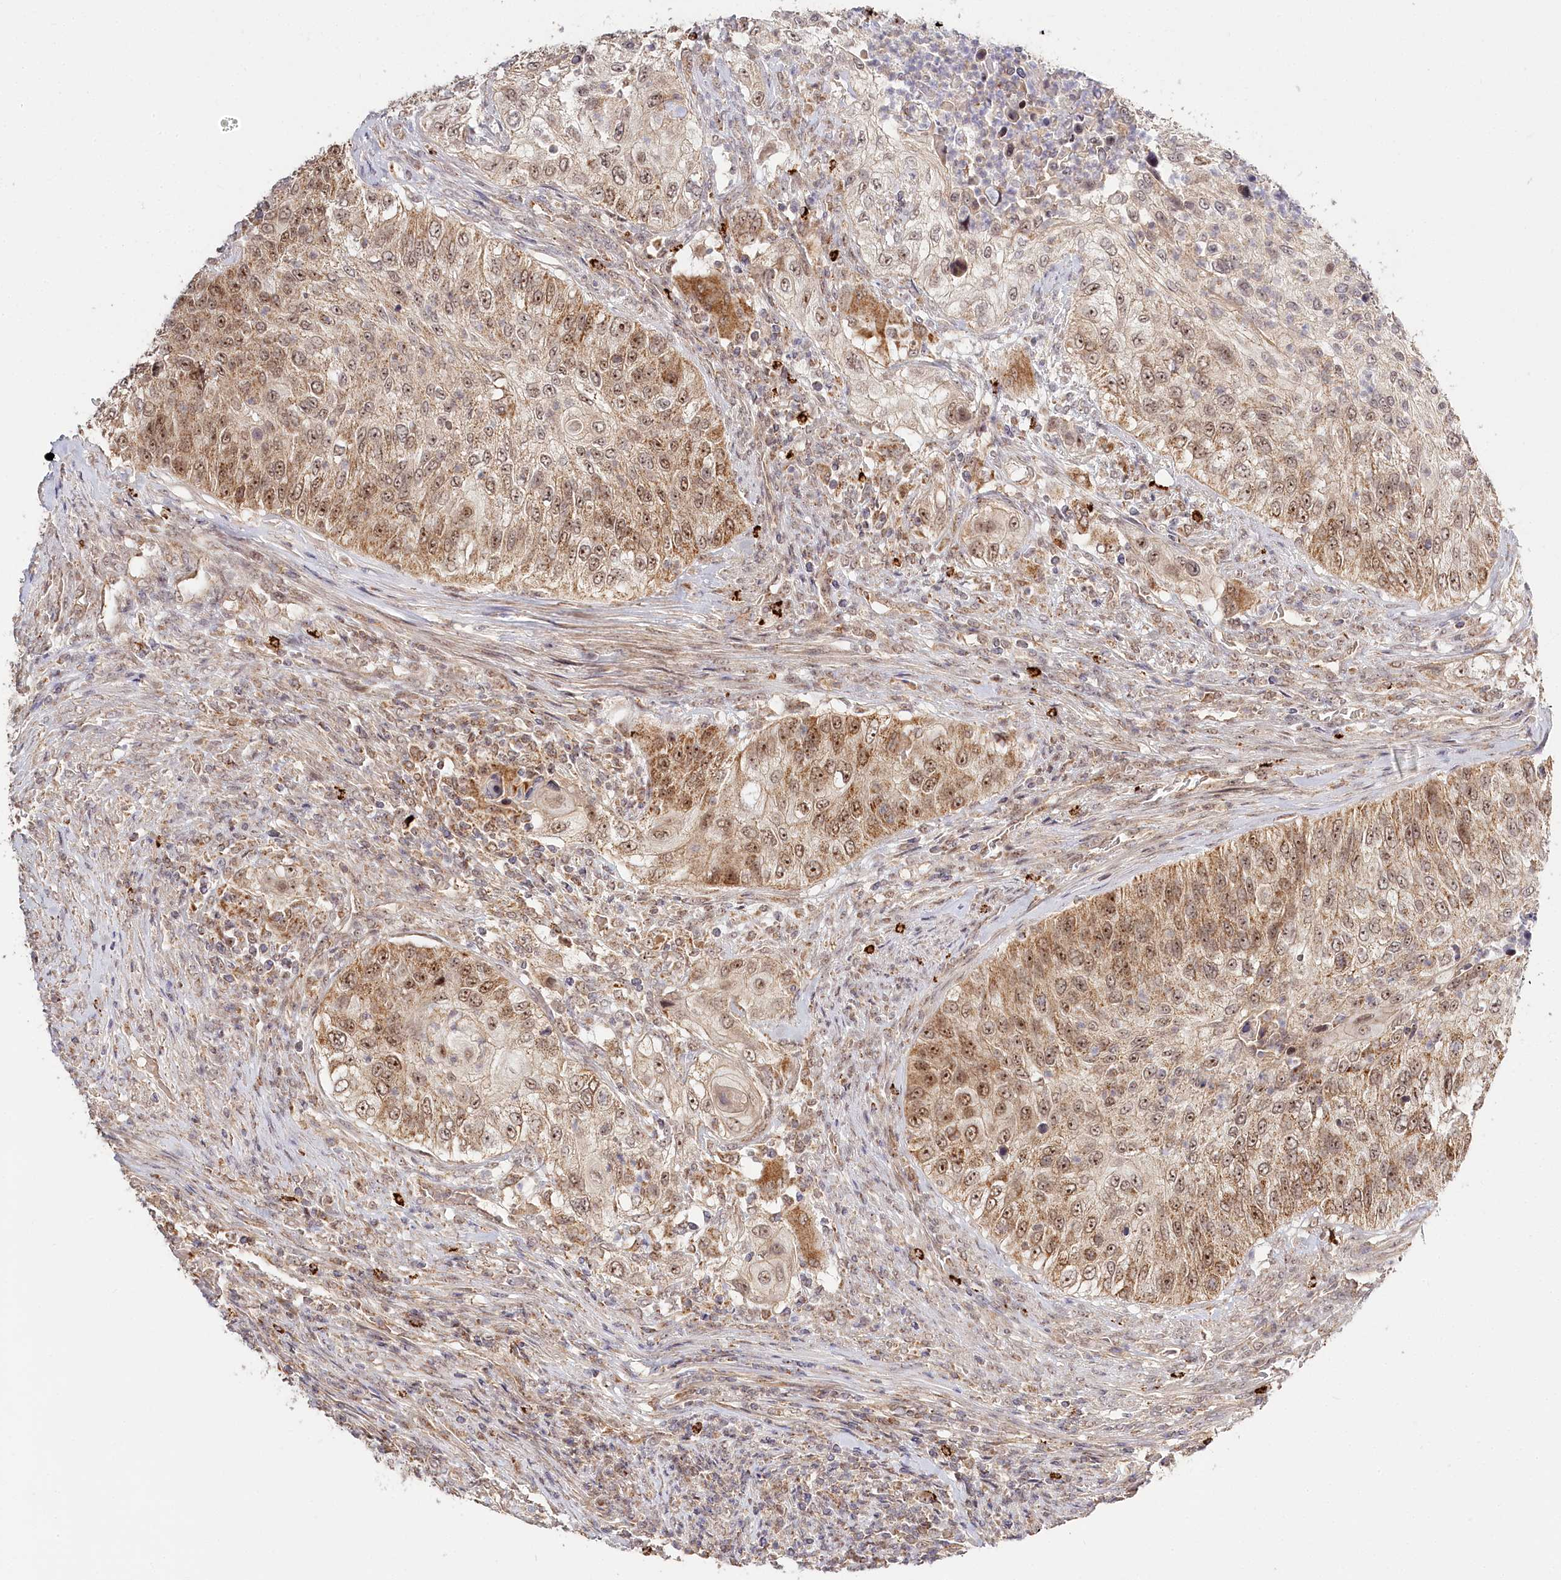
{"staining": {"intensity": "moderate", "quantity": ">75%", "location": "cytoplasmic/membranous,nuclear"}, "tissue": "urothelial cancer", "cell_type": "Tumor cells", "image_type": "cancer", "snomed": [{"axis": "morphology", "description": "Urothelial carcinoma, High grade"}, {"axis": "topography", "description": "Urinary bladder"}], "caption": "An immunohistochemistry (IHC) photomicrograph of tumor tissue is shown. Protein staining in brown highlights moderate cytoplasmic/membranous and nuclear positivity in high-grade urothelial carcinoma within tumor cells.", "gene": "RTN4IP1", "patient": {"sex": "female", "age": 60}}